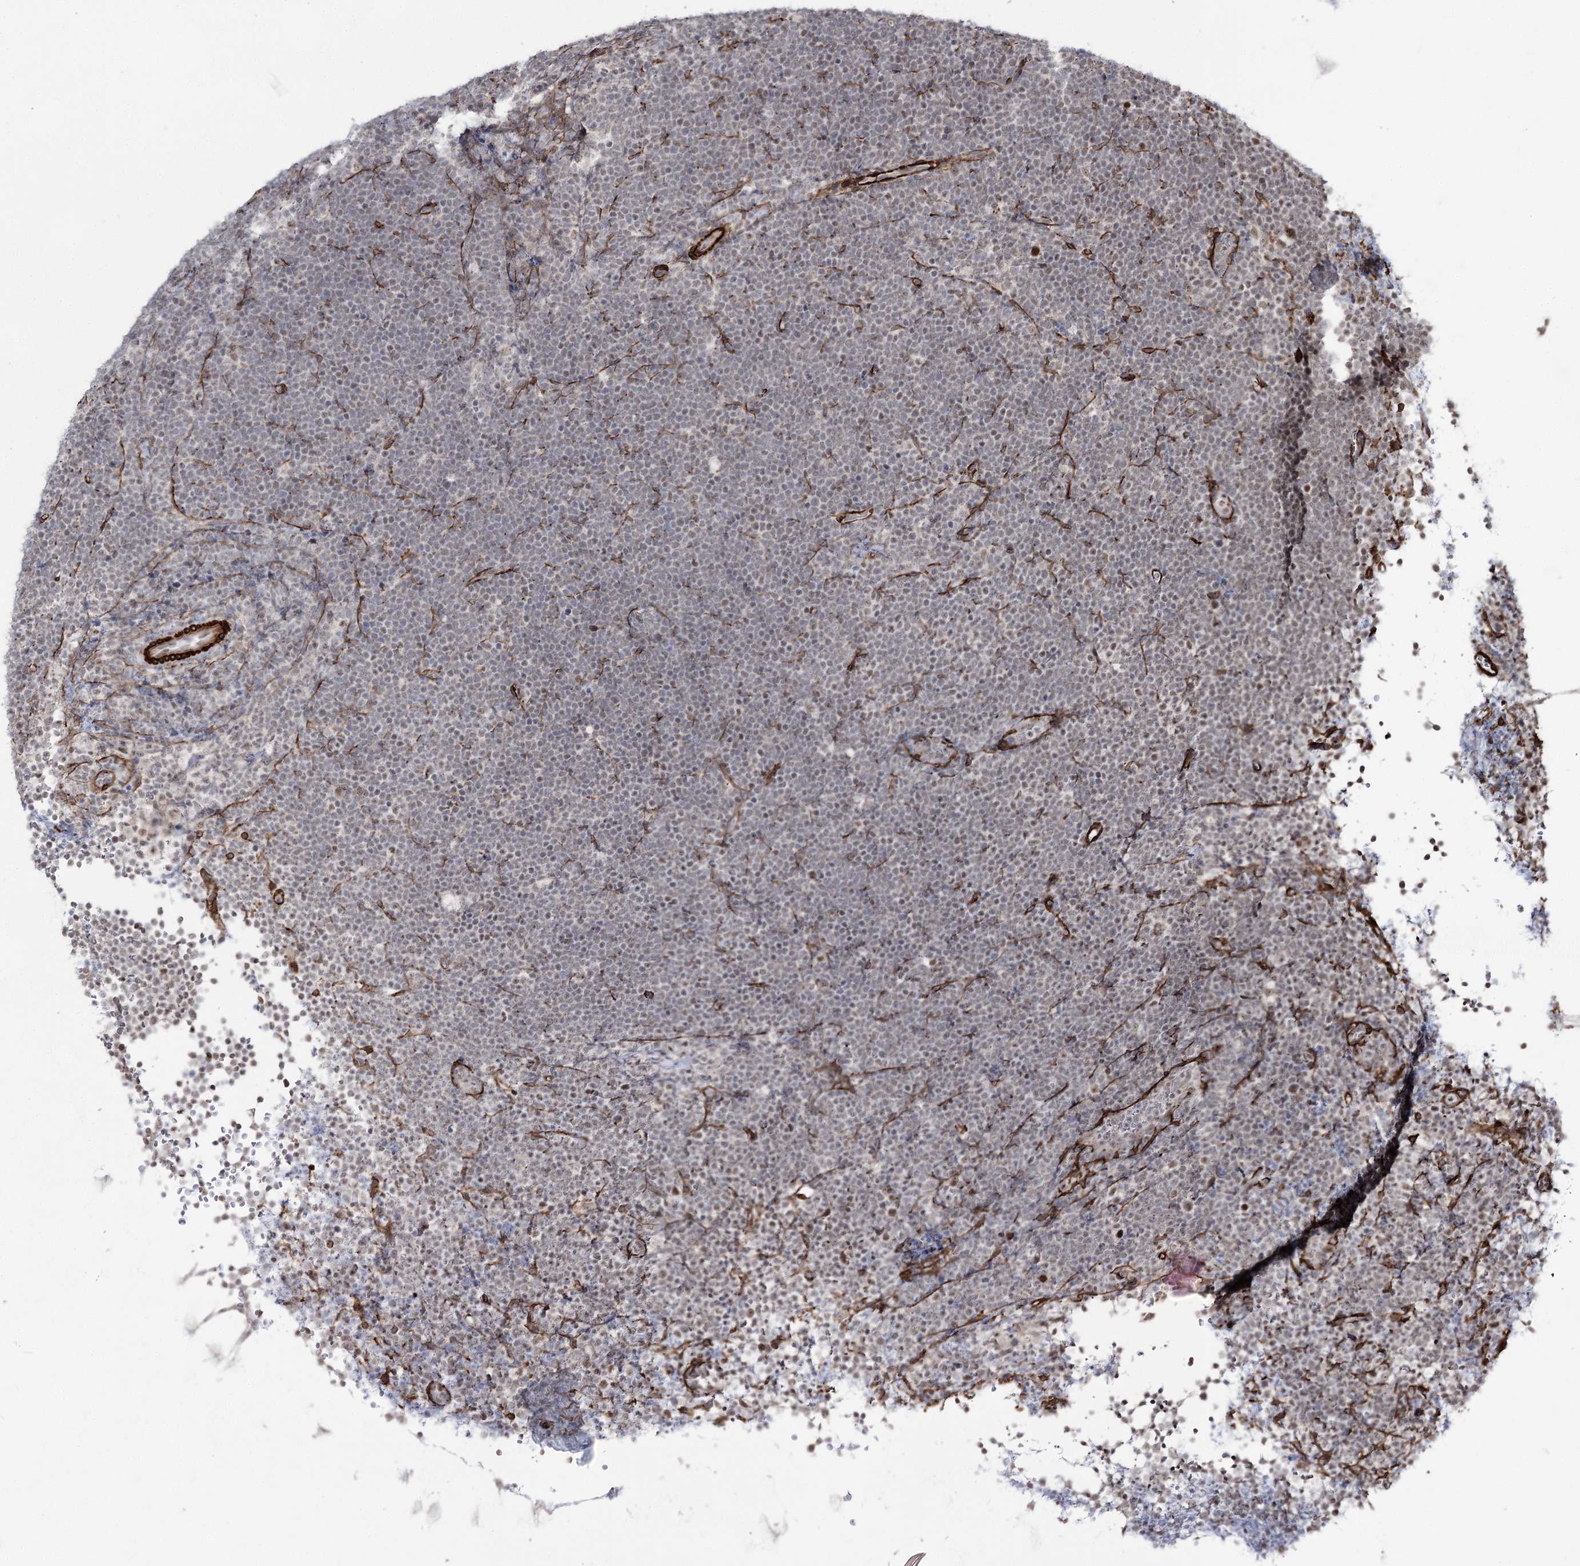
{"staining": {"intensity": "negative", "quantity": "none", "location": "none"}, "tissue": "lymphoma", "cell_type": "Tumor cells", "image_type": "cancer", "snomed": [{"axis": "morphology", "description": "Malignant lymphoma, non-Hodgkin's type, High grade"}, {"axis": "topography", "description": "Lymph node"}], "caption": "Immunohistochemistry (IHC) histopathology image of neoplastic tissue: human malignant lymphoma, non-Hodgkin's type (high-grade) stained with DAB demonstrates no significant protein positivity in tumor cells. The staining was performed using DAB (3,3'-diaminobenzidine) to visualize the protein expression in brown, while the nuclei were stained in blue with hematoxylin (Magnification: 20x).", "gene": "CWF19L1", "patient": {"sex": "male", "age": 13}}